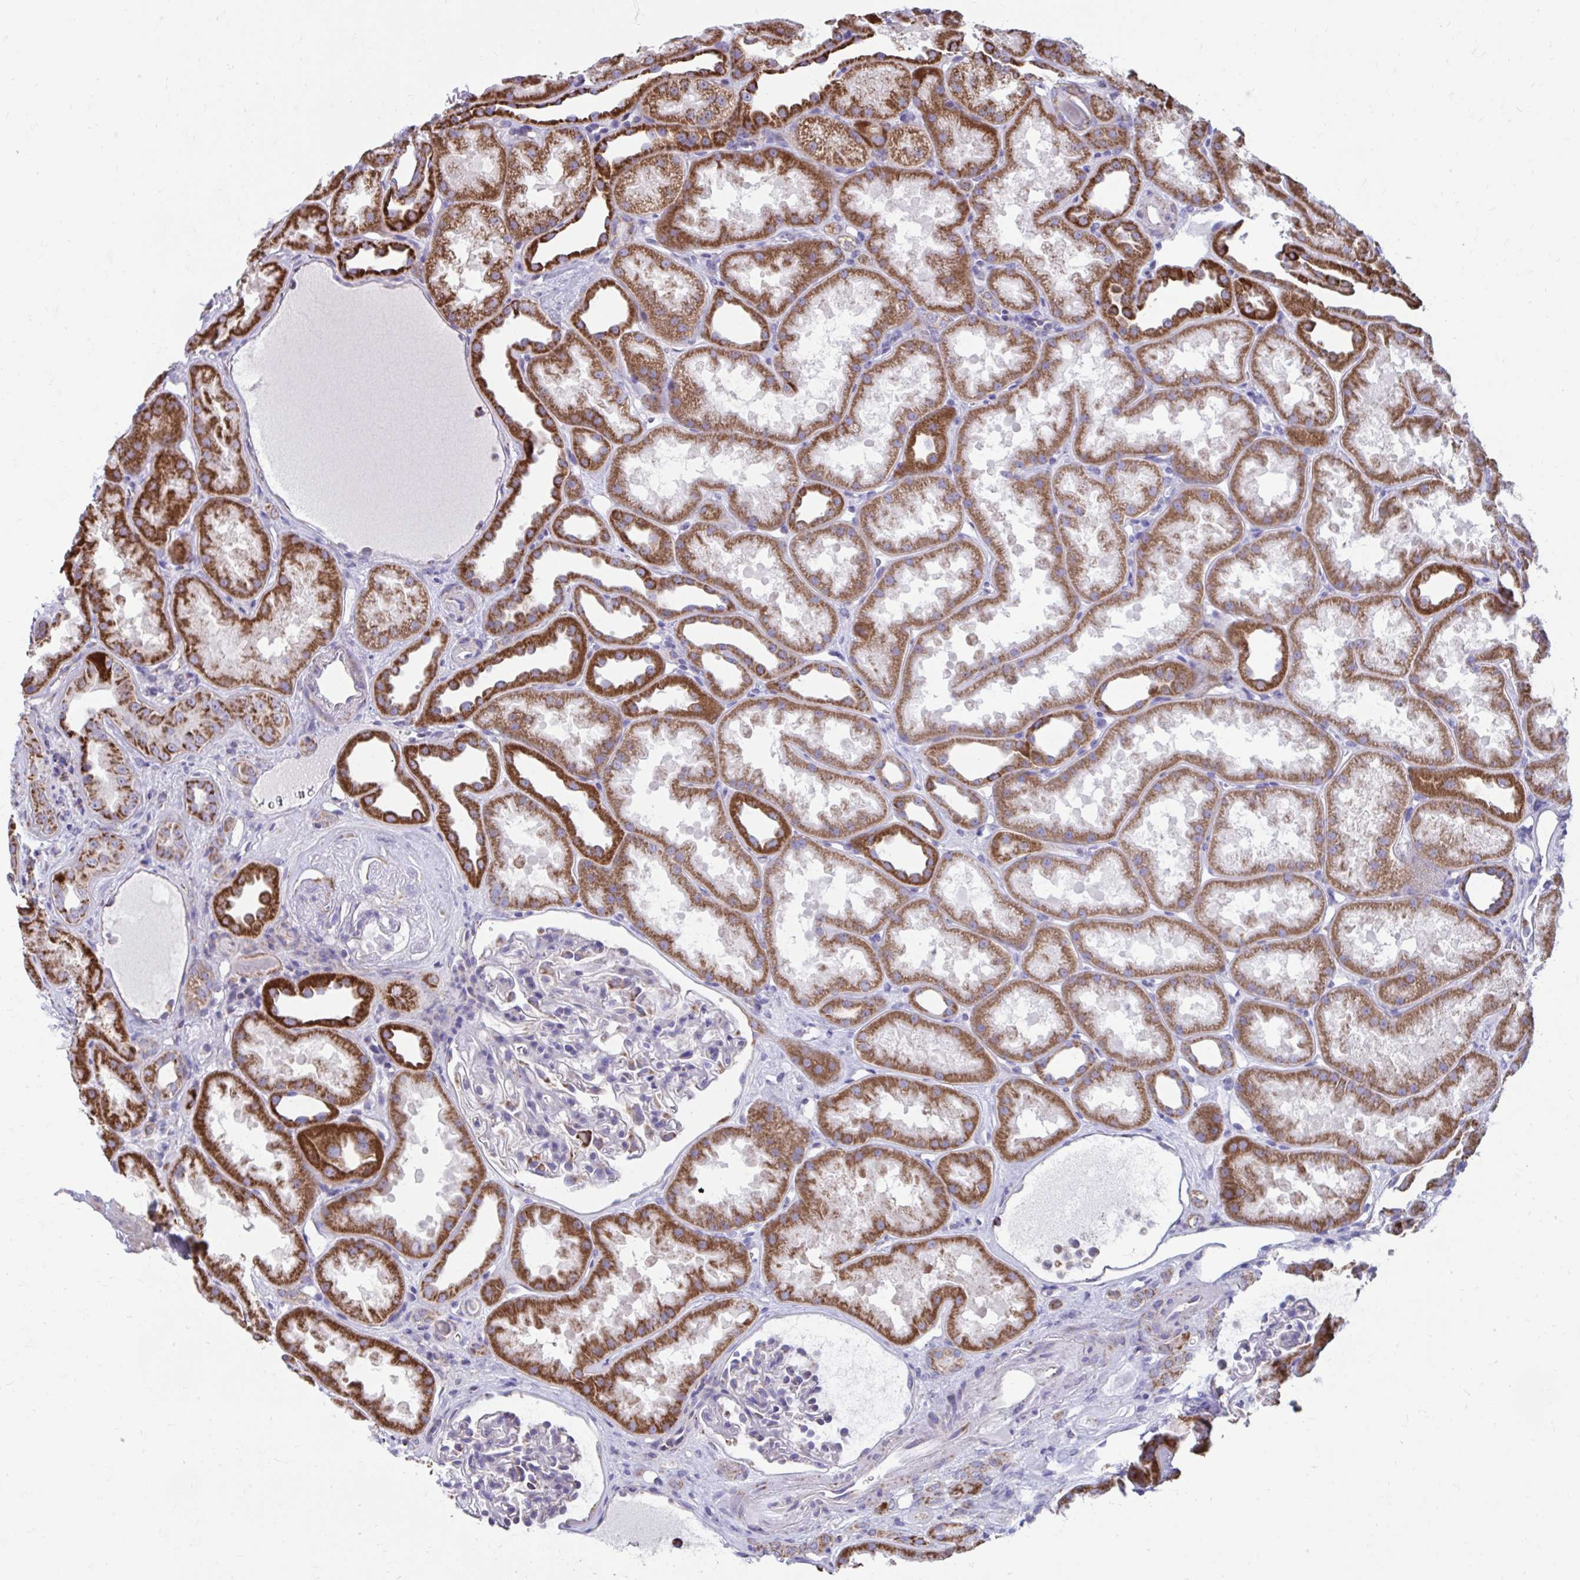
{"staining": {"intensity": "negative", "quantity": "none", "location": "none"}, "tissue": "kidney", "cell_type": "Cells in glomeruli", "image_type": "normal", "snomed": [{"axis": "morphology", "description": "Normal tissue, NOS"}, {"axis": "topography", "description": "Kidney"}], "caption": "DAB immunohistochemical staining of unremarkable human kidney demonstrates no significant expression in cells in glomeruli.", "gene": "LINGO4", "patient": {"sex": "male", "age": 61}}